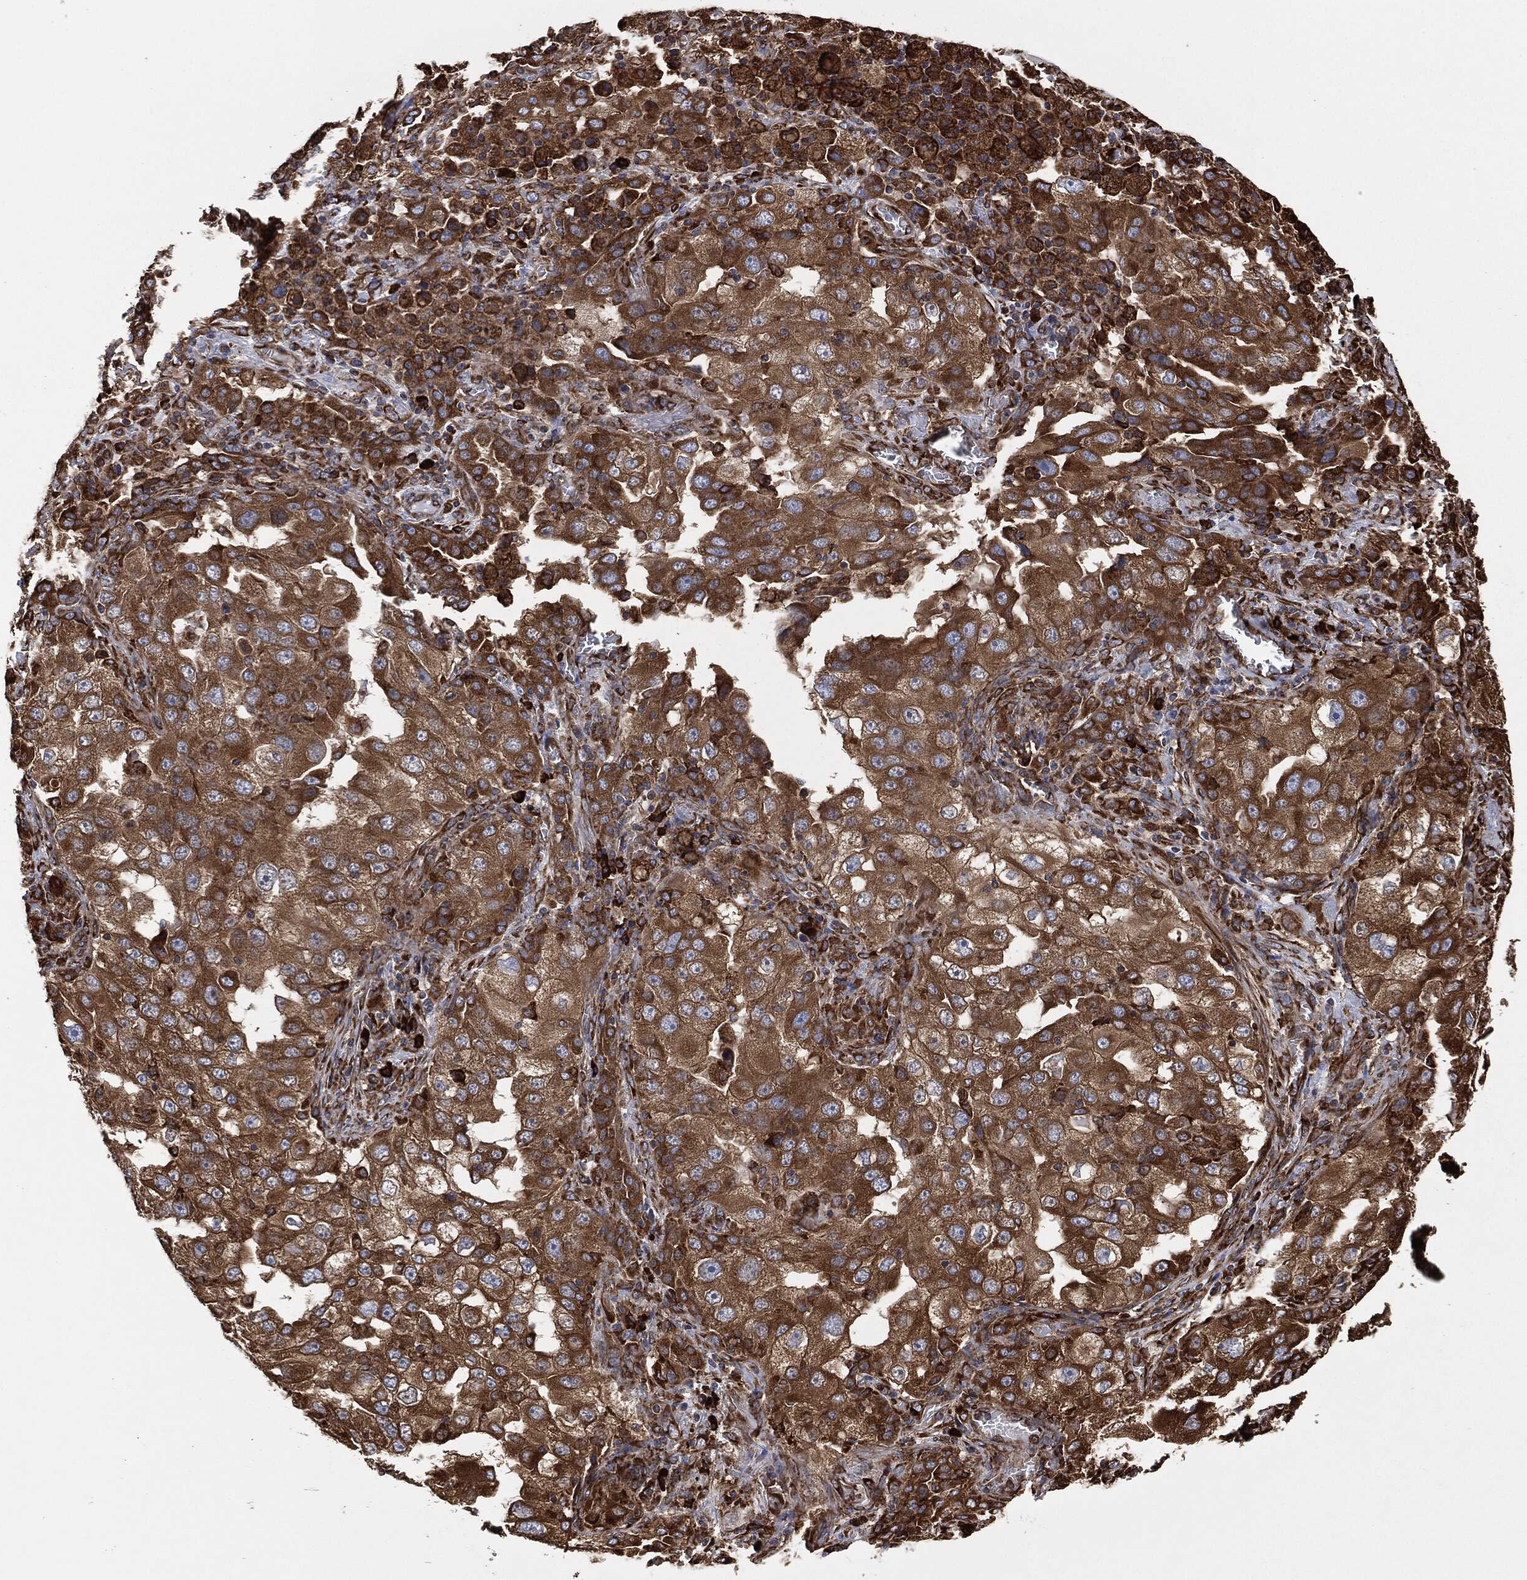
{"staining": {"intensity": "strong", "quantity": ">75%", "location": "cytoplasmic/membranous"}, "tissue": "lung cancer", "cell_type": "Tumor cells", "image_type": "cancer", "snomed": [{"axis": "morphology", "description": "Adenocarcinoma, NOS"}, {"axis": "topography", "description": "Lung"}], "caption": "Immunohistochemical staining of lung cancer displays high levels of strong cytoplasmic/membranous protein expression in approximately >75% of tumor cells.", "gene": "AMFR", "patient": {"sex": "female", "age": 61}}